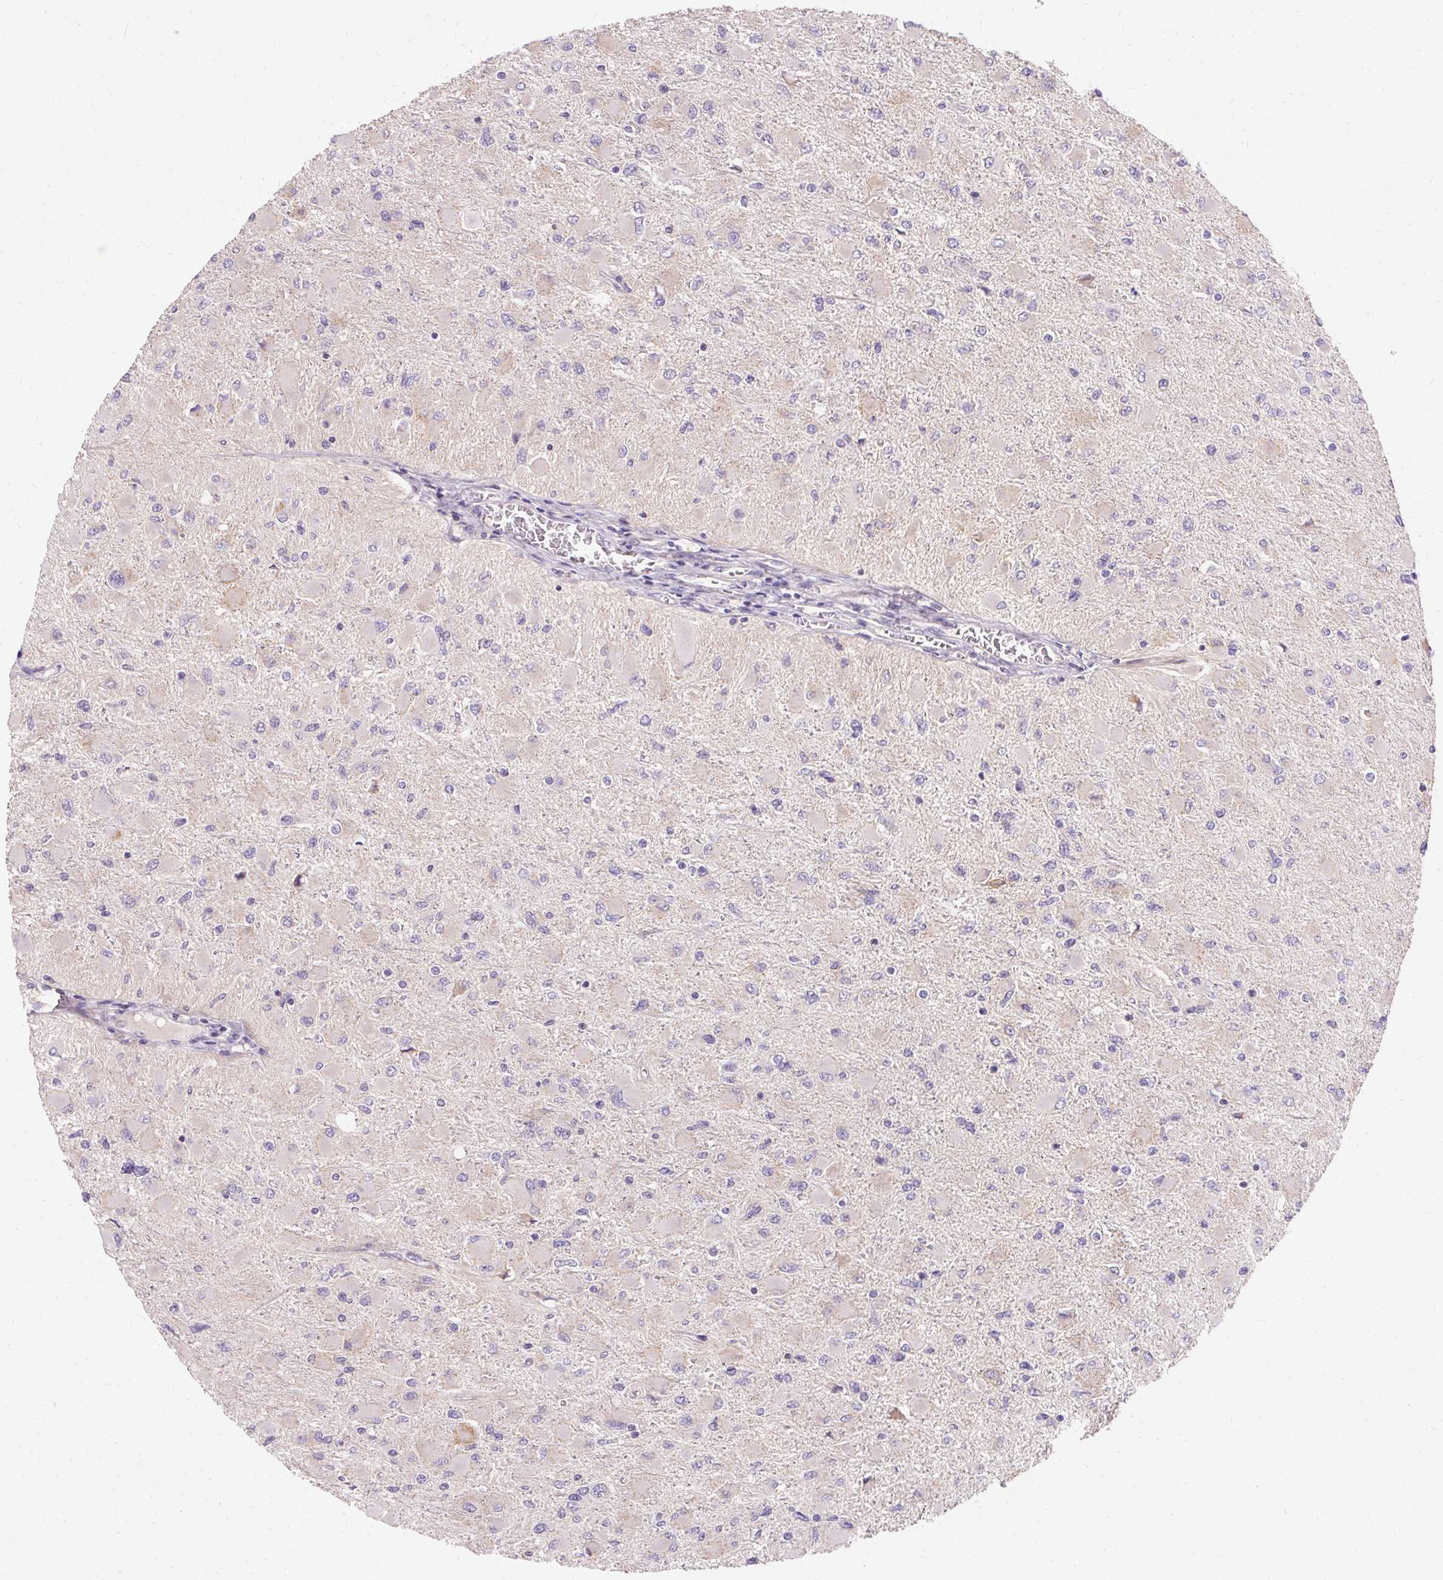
{"staining": {"intensity": "negative", "quantity": "none", "location": "none"}, "tissue": "glioma", "cell_type": "Tumor cells", "image_type": "cancer", "snomed": [{"axis": "morphology", "description": "Glioma, malignant, High grade"}, {"axis": "topography", "description": "Cerebral cortex"}], "caption": "Tumor cells are negative for protein expression in human glioma. The staining was performed using DAB to visualize the protein expression in brown, while the nuclei were stained in blue with hematoxylin (Magnification: 20x).", "gene": "TRIP13", "patient": {"sex": "female", "age": 36}}